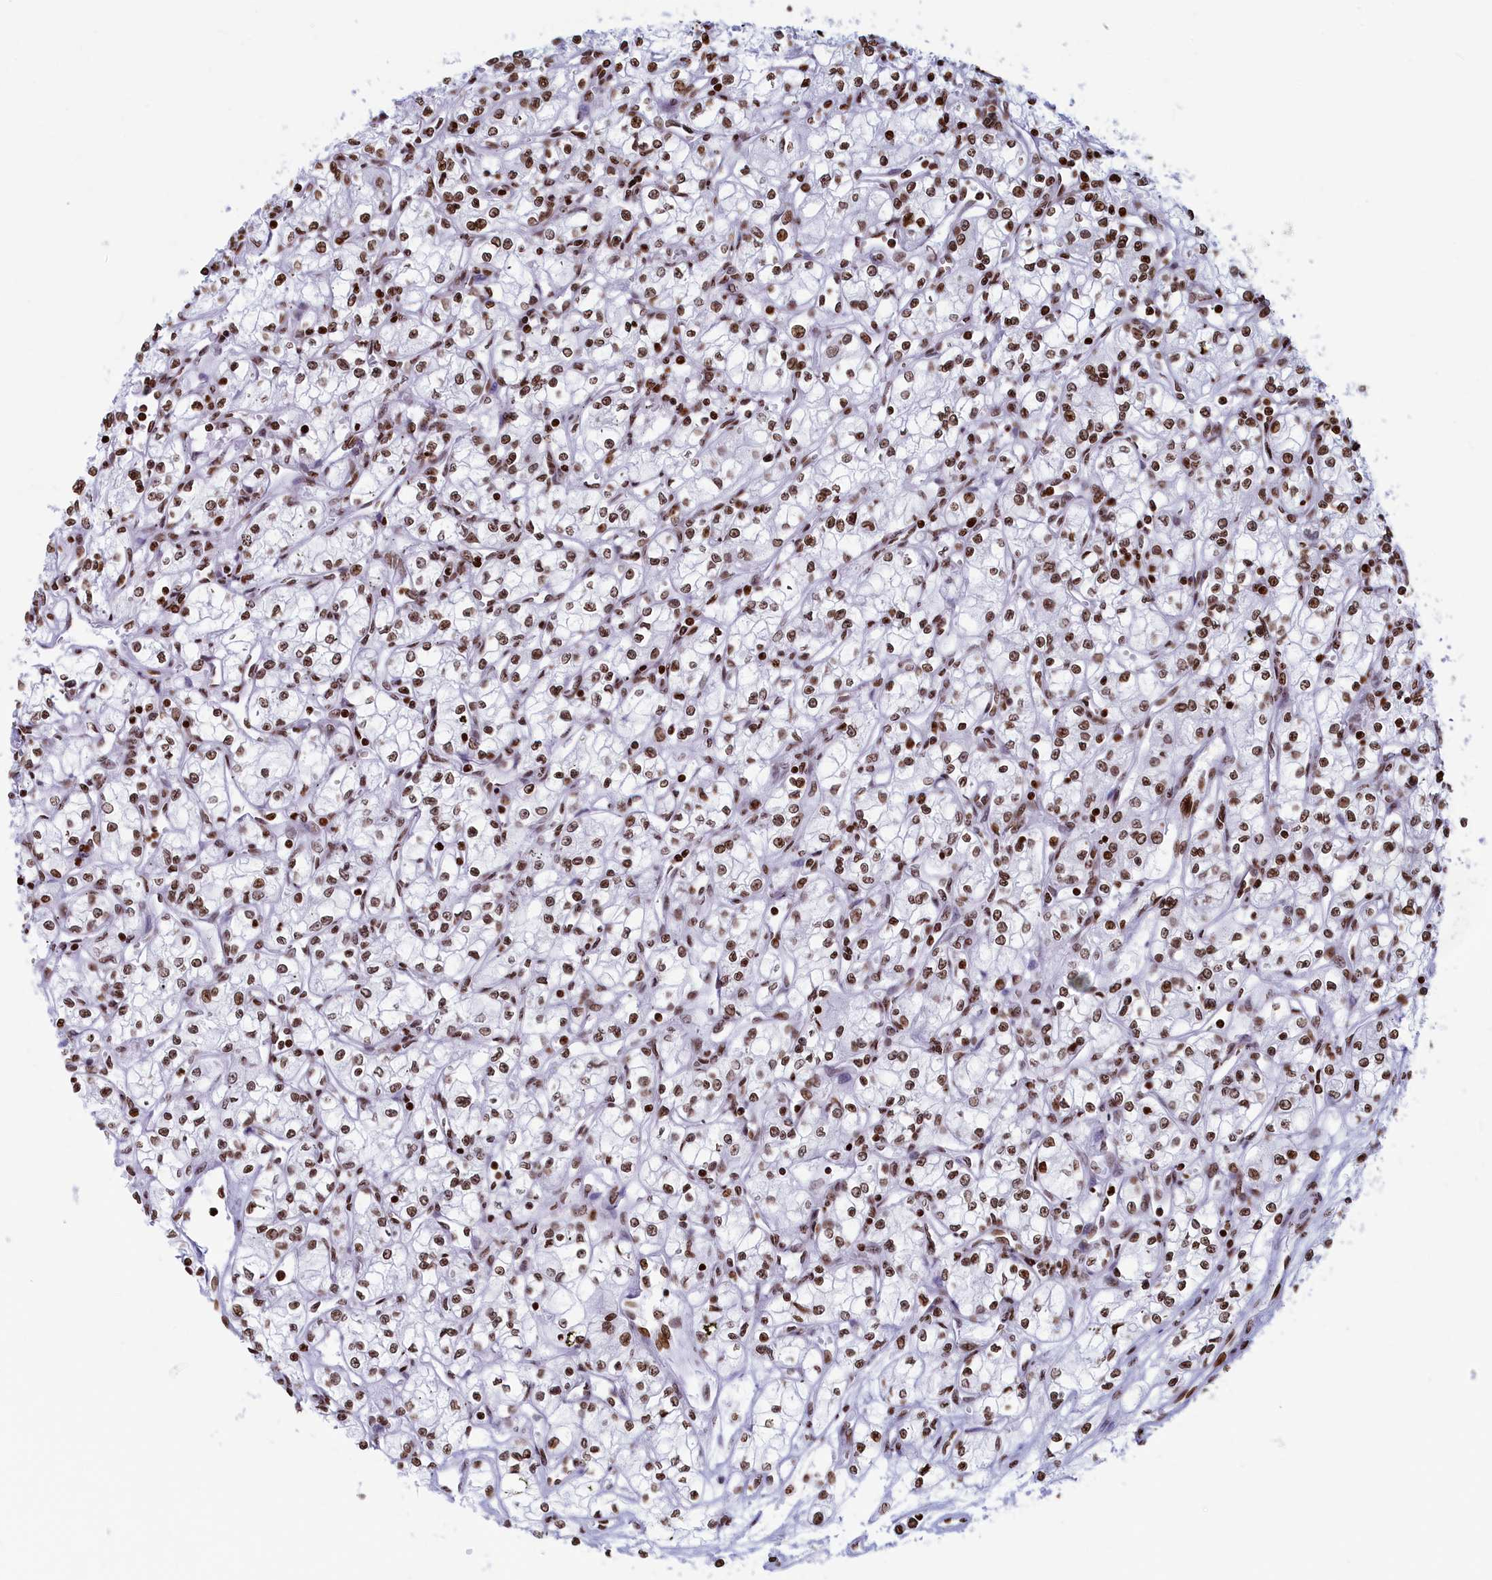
{"staining": {"intensity": "moderate", "quantity": ">75%", "location": "nuclear"}, "tissue": "renal cancer", "cell_type": "Tumor cells", "image_type": "cancer", "snomed": [{"axis": "morphology", "description": "Adenocarcinoma, NOS"}, {"axis": "topography", "description": "Kidney"}], "caption": "IHC (DAB (3,3'-diaminobenzidine)) staining of adenocarcinoma (renal) displays moderate nuclear protein expression in approximately >75% of tumor cells.", "gene": "APOBEC3A", "patient": {"sex": "male", "age": 59}}